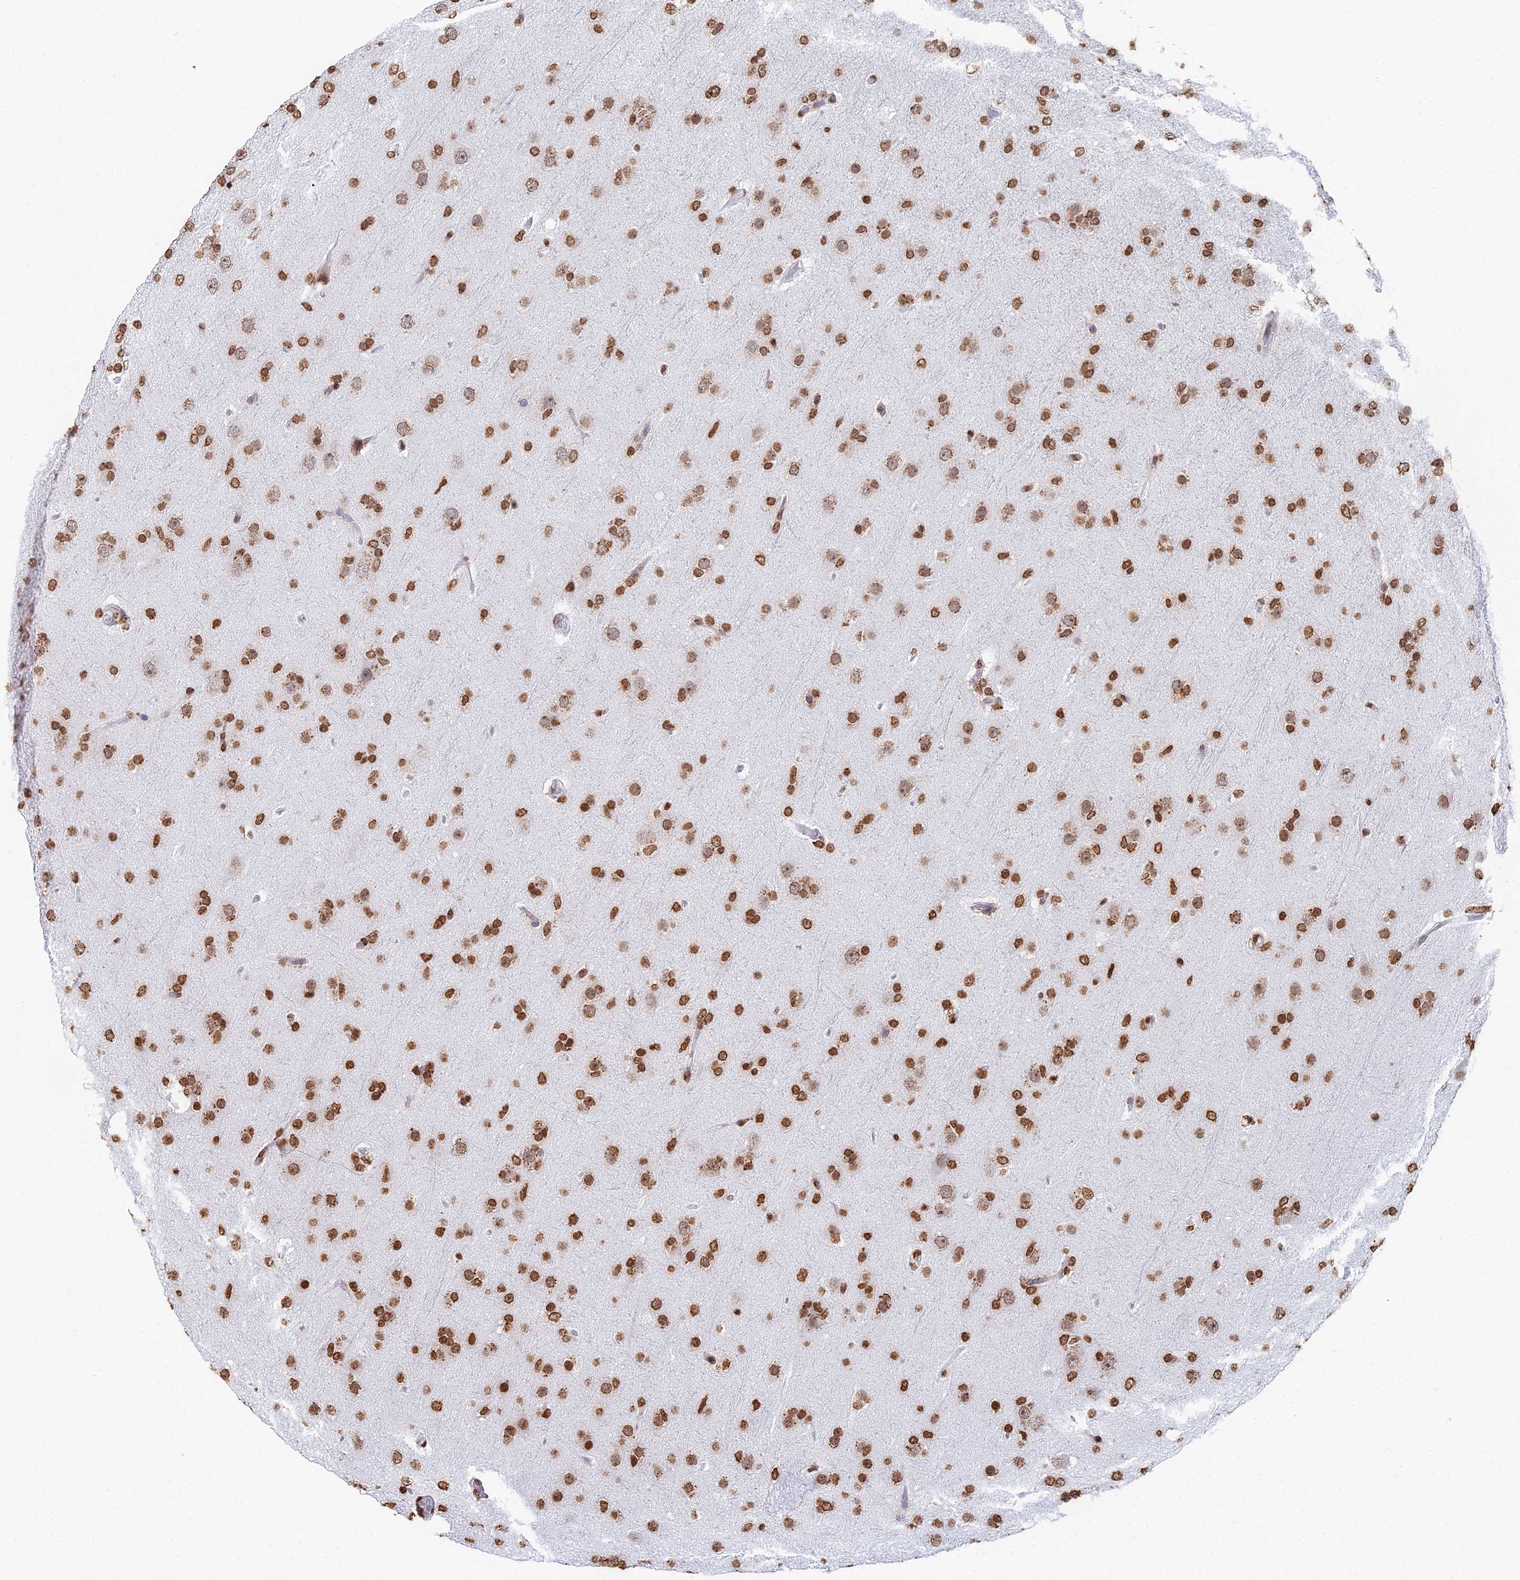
{"staining": {"intensity": "strong", "quantity": ">75%", "location": "nuclear"}, "tissue": "glioma", "cell_type": "Tumor cells", "image_type": "cancer", "snomed": [{"axis": "morphology", "description": "Glioma, malignant, Low grade"}, {"axis": "topography", "description": "Brain"}], "caption": "The photomicrograph reveals immunohistochemical staining of malignant glioma (low-grade). There is strong nuclear positivity is identified in approximately >75% of tumor cells.", "gene": "GBP3", "patient": {"sex": "male", "age": 65}}